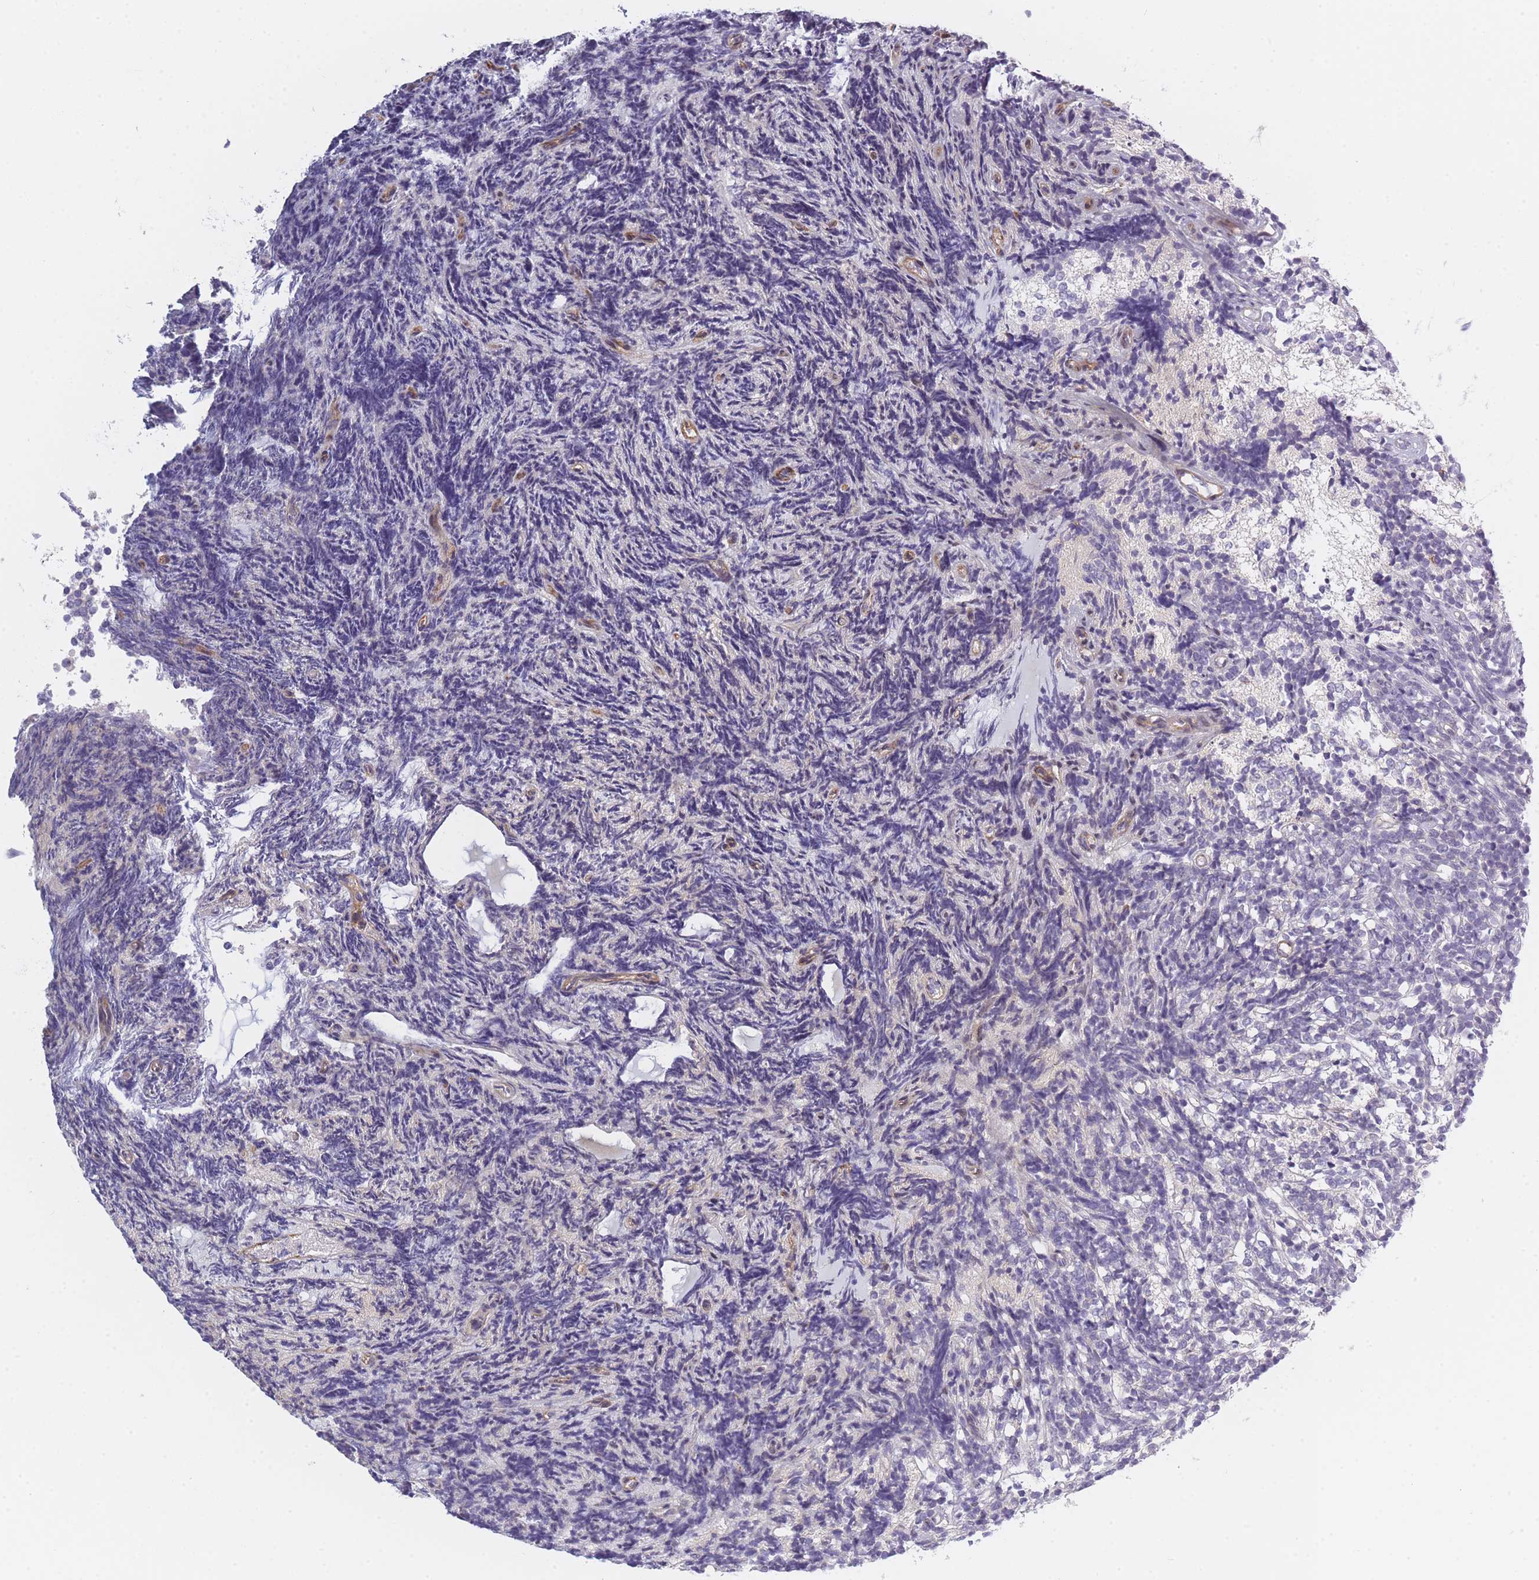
{"staining": {"intensity": "negative", "quantity": "none", "location": "none"}, "tissue": "glioma", "cell_type": "Tumor cells", "image_type": "cancer", "snomed": [{"axis": "morphology", "description": "Glioma, malignant, Low grade"}, {"axis": "topography", "description": "Brain"}], "caption": "Histopathology image shows no significant protein expression in tumor cells of glioma.", "gene": "SLC7A6", "patient": {"sex": "female", "age": 1}}